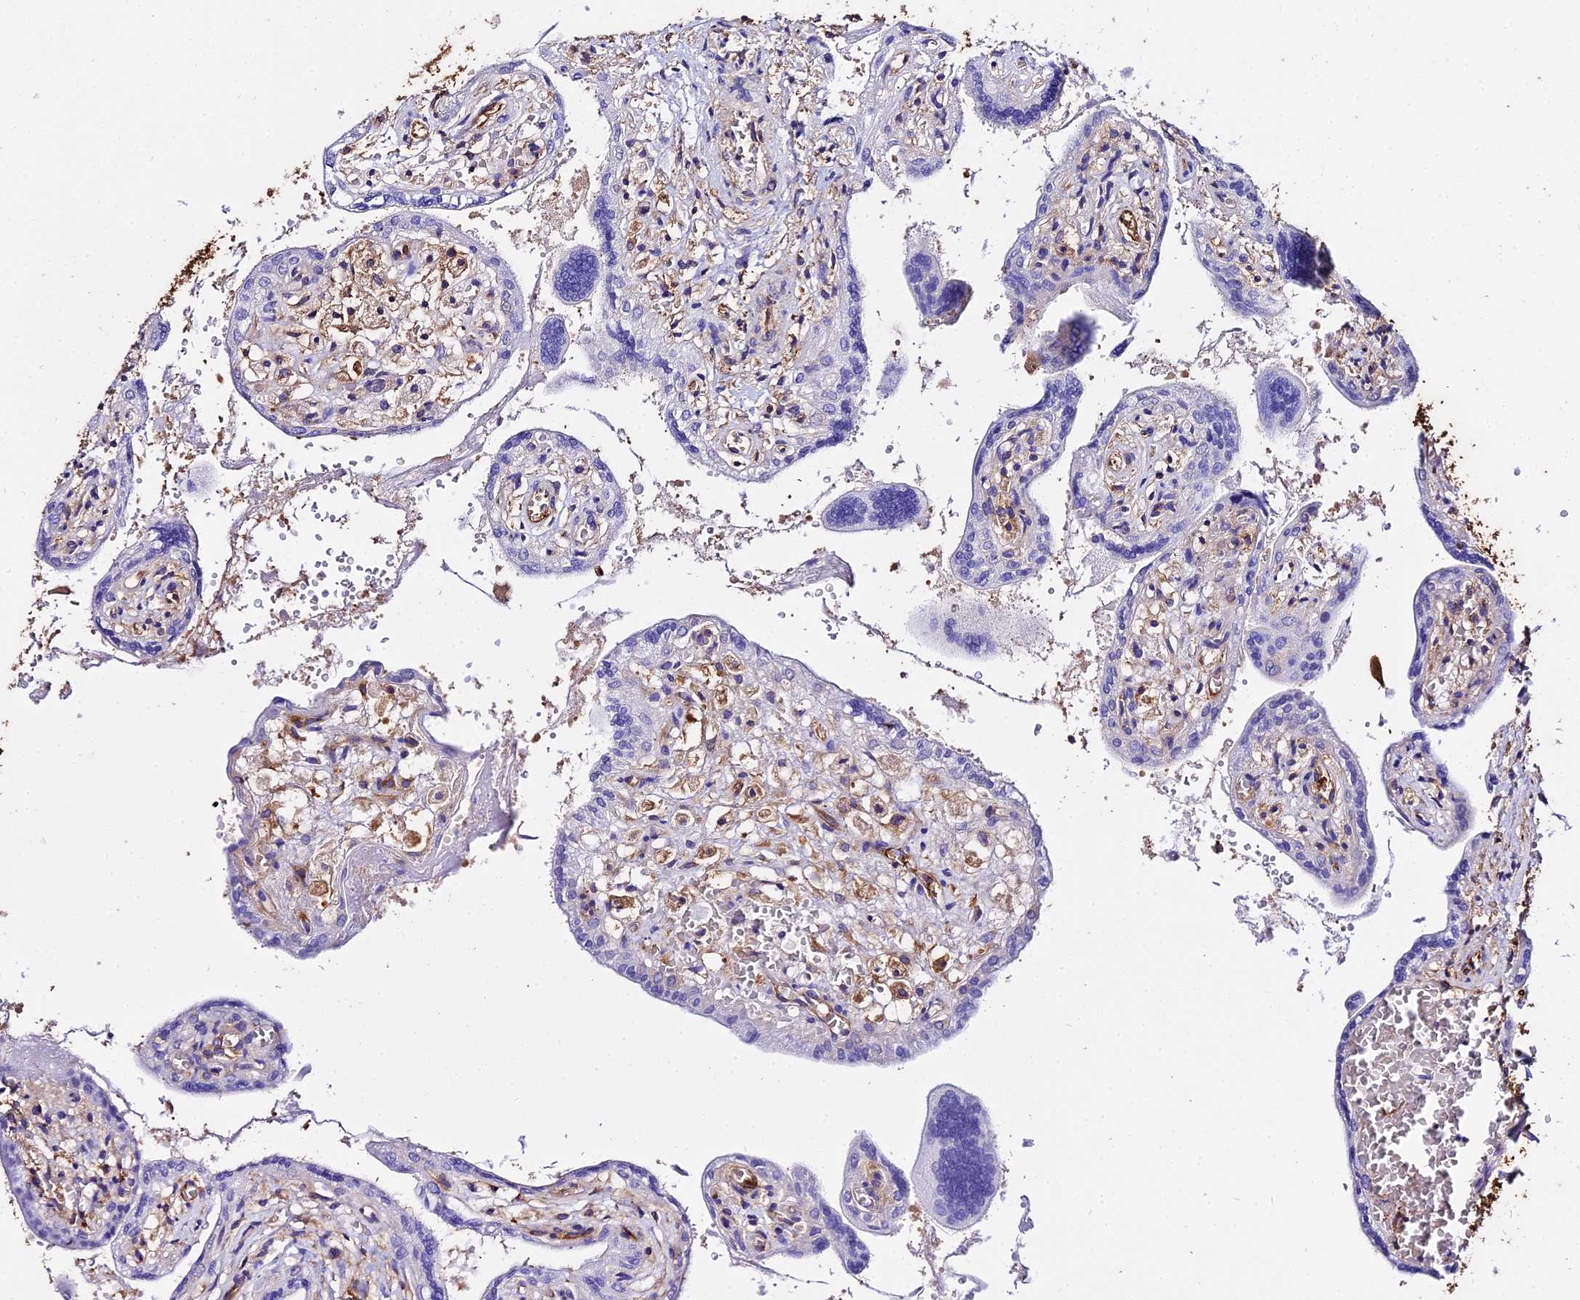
{"staining": {"intensity": "strong", "quantity": "25%-75%", "location": "cytoplasmic/membranous"}, "tissue": "placenta", "cell_type": "Trophoblastic cells", "image_type": "normal", "snomed": [{"axis": "morphology", "description": "Normal tissue, NOS"}, {"axis": "topography", "description": "Placenta"}], "caption": "Immunohistochemical staining of normal human placenta demonstrates strong cytoplasmic/membranous protein positivity in approximately 25%-75% of trophoblastic cells.", "gene": "TUBA1A", "patient": {"sex": "female", "age": 37}}